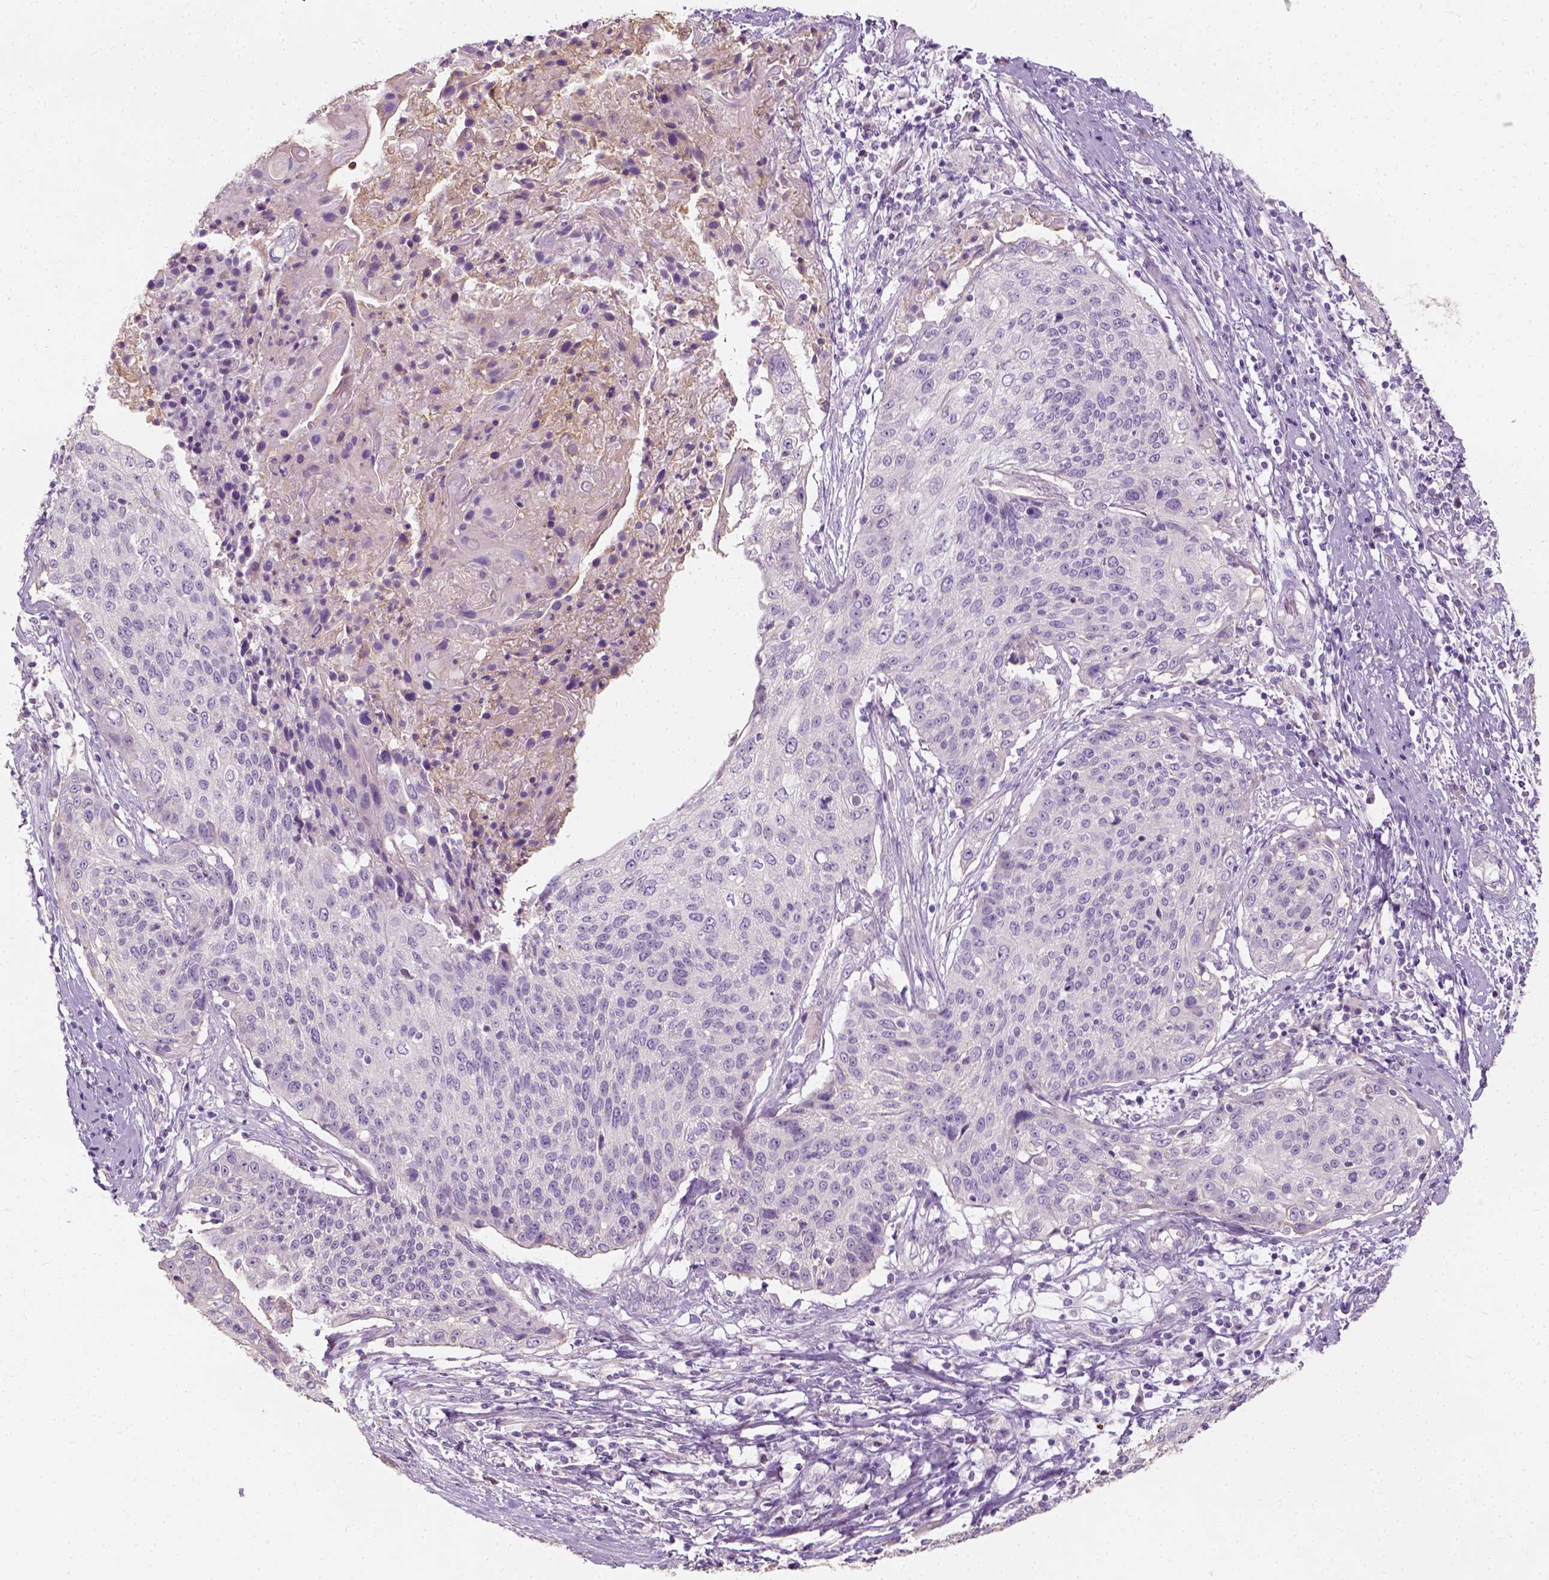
{"staining": {"intensity": "negative", "quantity": "none", "location": "none"}, "tissue": "cervical cancer", "cell_type": "Tumor cells", "image_type": "cancer", "snomed": [{"axis": "morphology", "description": "Squamous cell carcinoma, NOS"}, {"axis": "topography", "description": "Cervix"}], "caption": "DAB (3,3'-diaminobenzidine) immunohistochemical staining of human cervical cancer (squamous cell carcinoma) exhibits no significant positivity in tumor cells.", "gene": "DHCR24", "patient": {"sex": "female", "age": 31}}